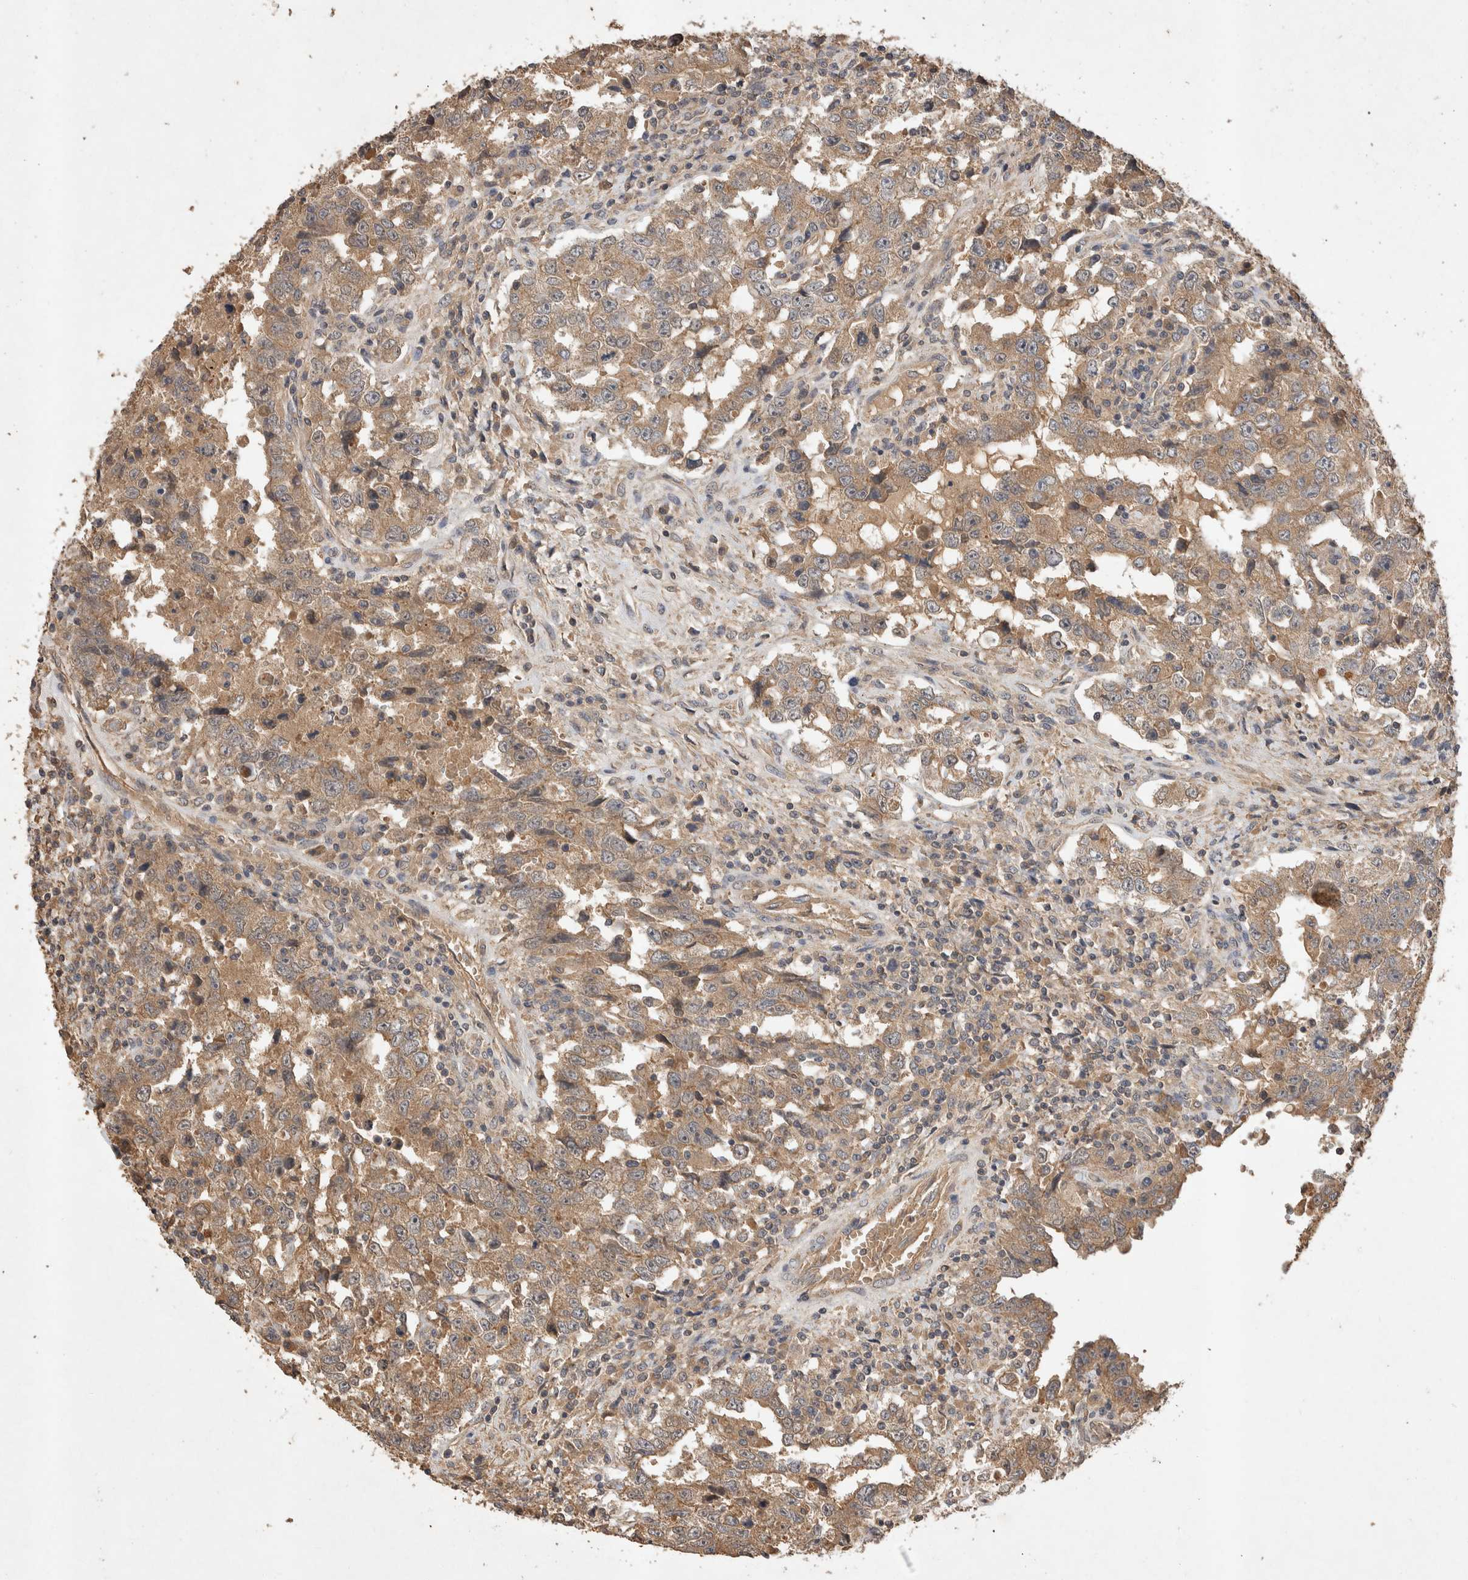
{"staining": {"intensity": "moderate", "quantity": ">75%", "location": "cytoplasmic/membranous"}, "tissue": "testis cancer", "cell_type": "Tumor cells", "image_type": "cancer", "snomed": [{"axis": "morphology", "description": "Carcinoma, Embryonal, NOS"}, {"axis": "topography", "description": "Testis"}], "caption": "The immunohistochemical stain shows moderate cytoplasmic/membranous expression in tumor cells of testis embryonal carcinoma tissue.", "gene": "NSMAF", "patient": {"sex": "male", "age": 26}}